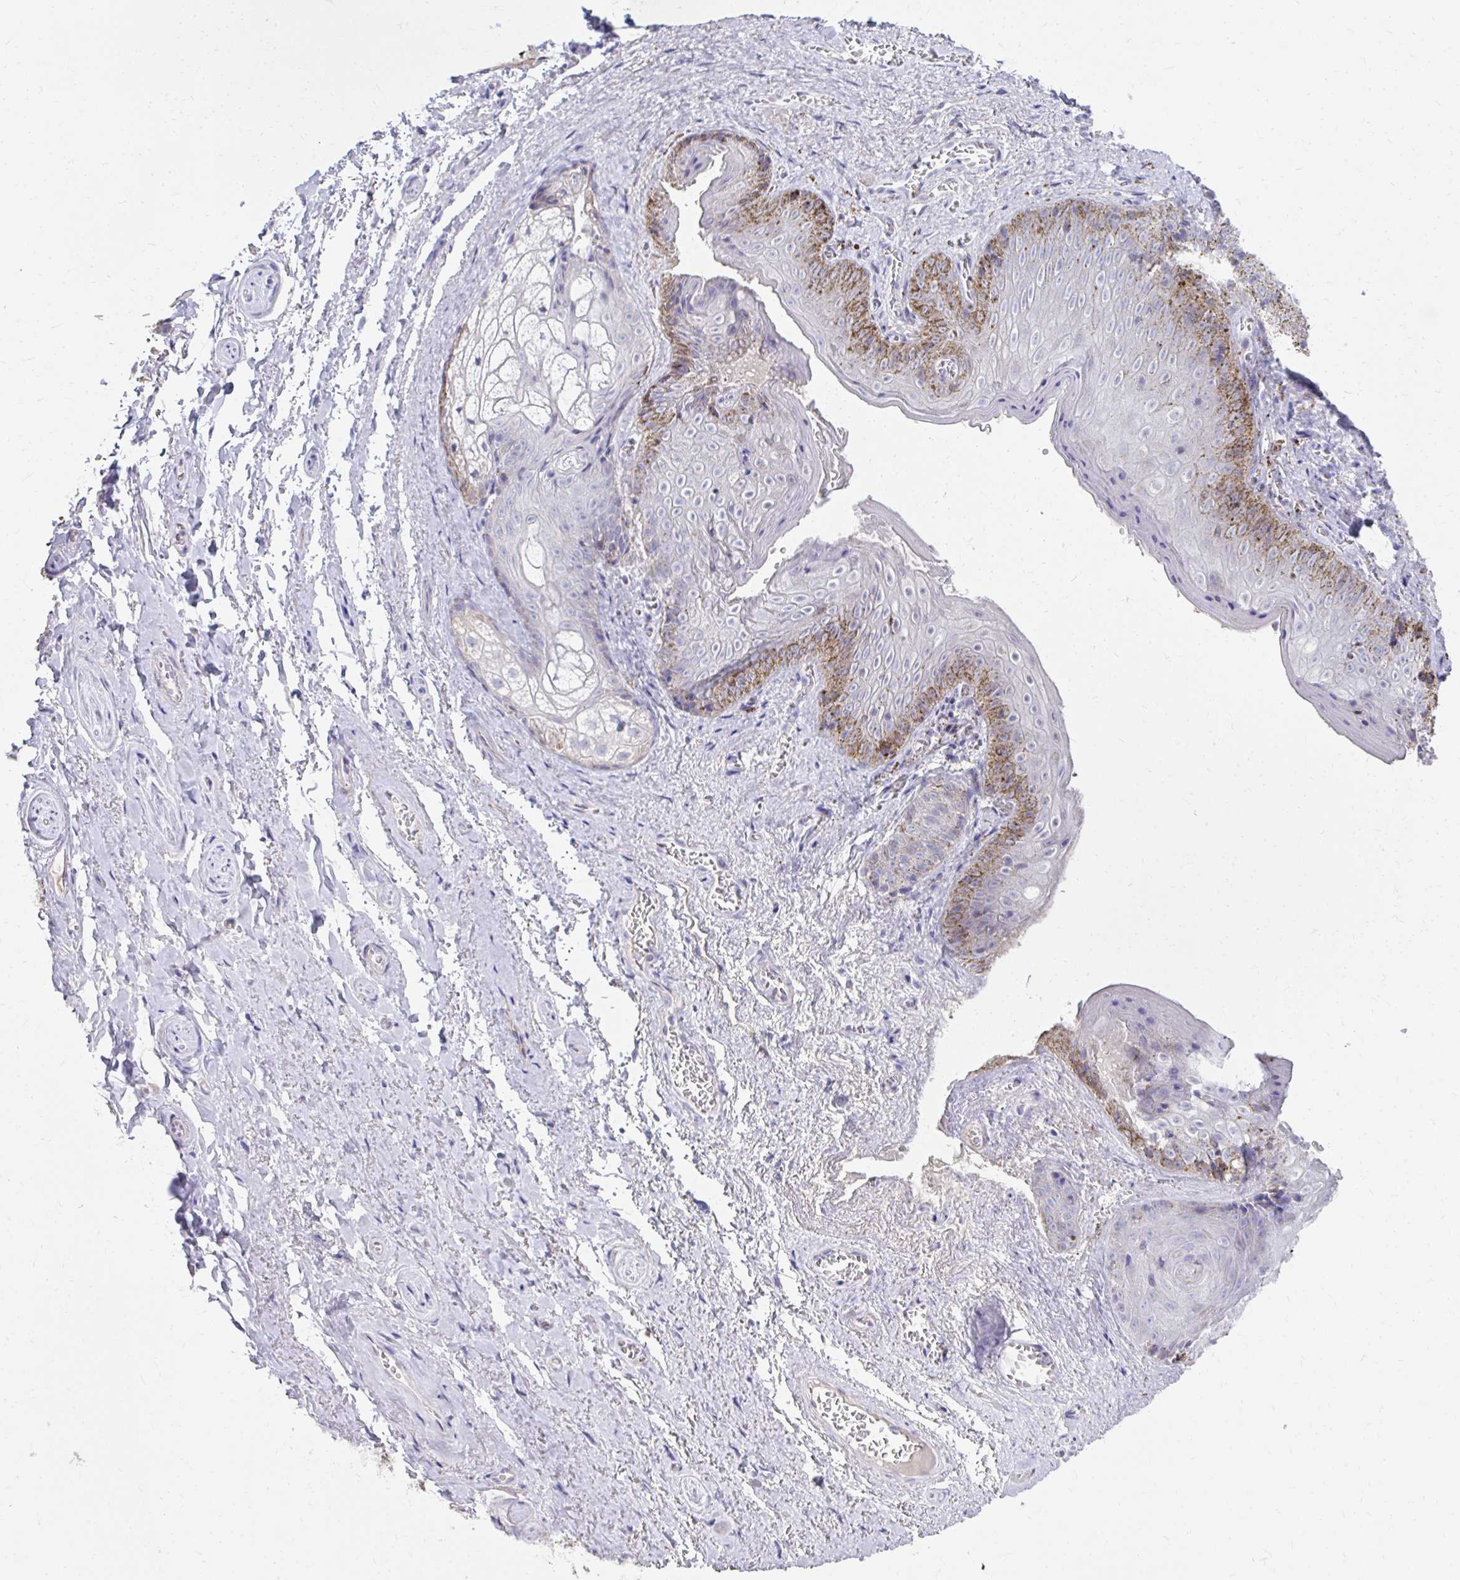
{"staining": {"intensity": "moderate", "quantity": "<25%", "location": "cytoplasmic/membranous"}, "tissue": "vagina", "cell_type": "Squamous epithelial cells", "image_type": "normal", "snomed": [{"axis": "morphology", "description": "Normal tissue, NOS"}, {"axis": "topography", "description": "Vulva"}, {"axis": "topography", "description": "Vagina"}, {"axis": "topography", "description": "Peripheral nerve tissue"}], "caption": "The histopathology image demonstrates staining of unremarkable vagina, revealing moderate cytoplasmic/membranous protein staining (brown color) within squamous epithelial cells. The protein is shown in brown color, while the nuclei are stained blue.", "gene": "PRRG3", "patient": {"sex": "female", "age": 66}}